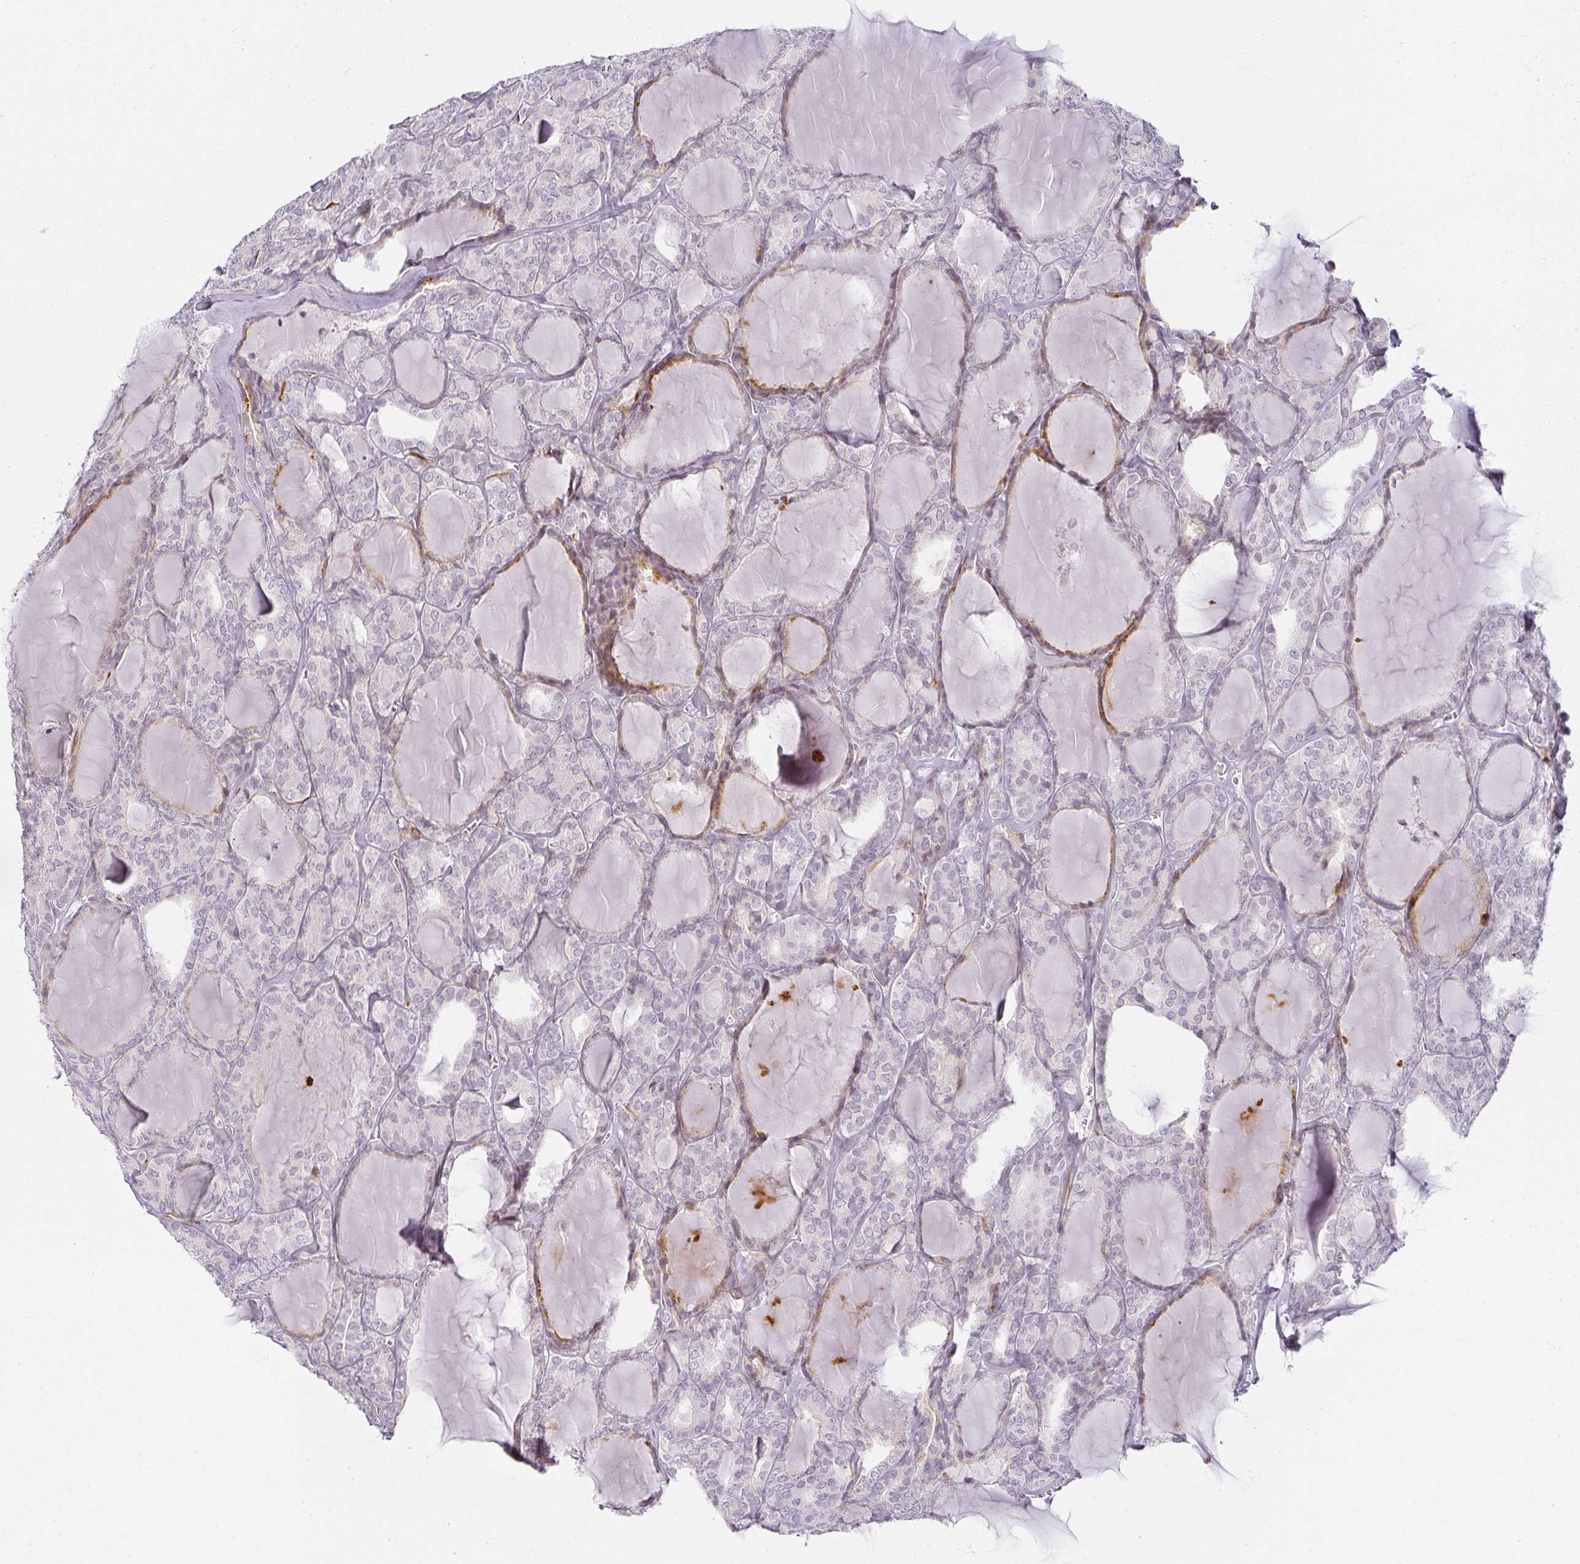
{"staining": {"intensity": "negative", "quantity": "none", "location": "none"}, "tissue": "thyroid cancer", "cell_type": "Tumor cells", "image_type": "cancer", "snomed": [{"axis": "morphology", "description": "Follicular adenoma carcinoma, NOS"}, {"axis": "topography", "description": "Thyroid gland"}], "caption": "There is no significant staining in tumor cells of thyroid cancer (follicular adenoma carcinoma). (DAB immunohistochemistry (IHC), high magnification).", "gene": "ACAN", "patient": {"sex": "male", "age": 74}}